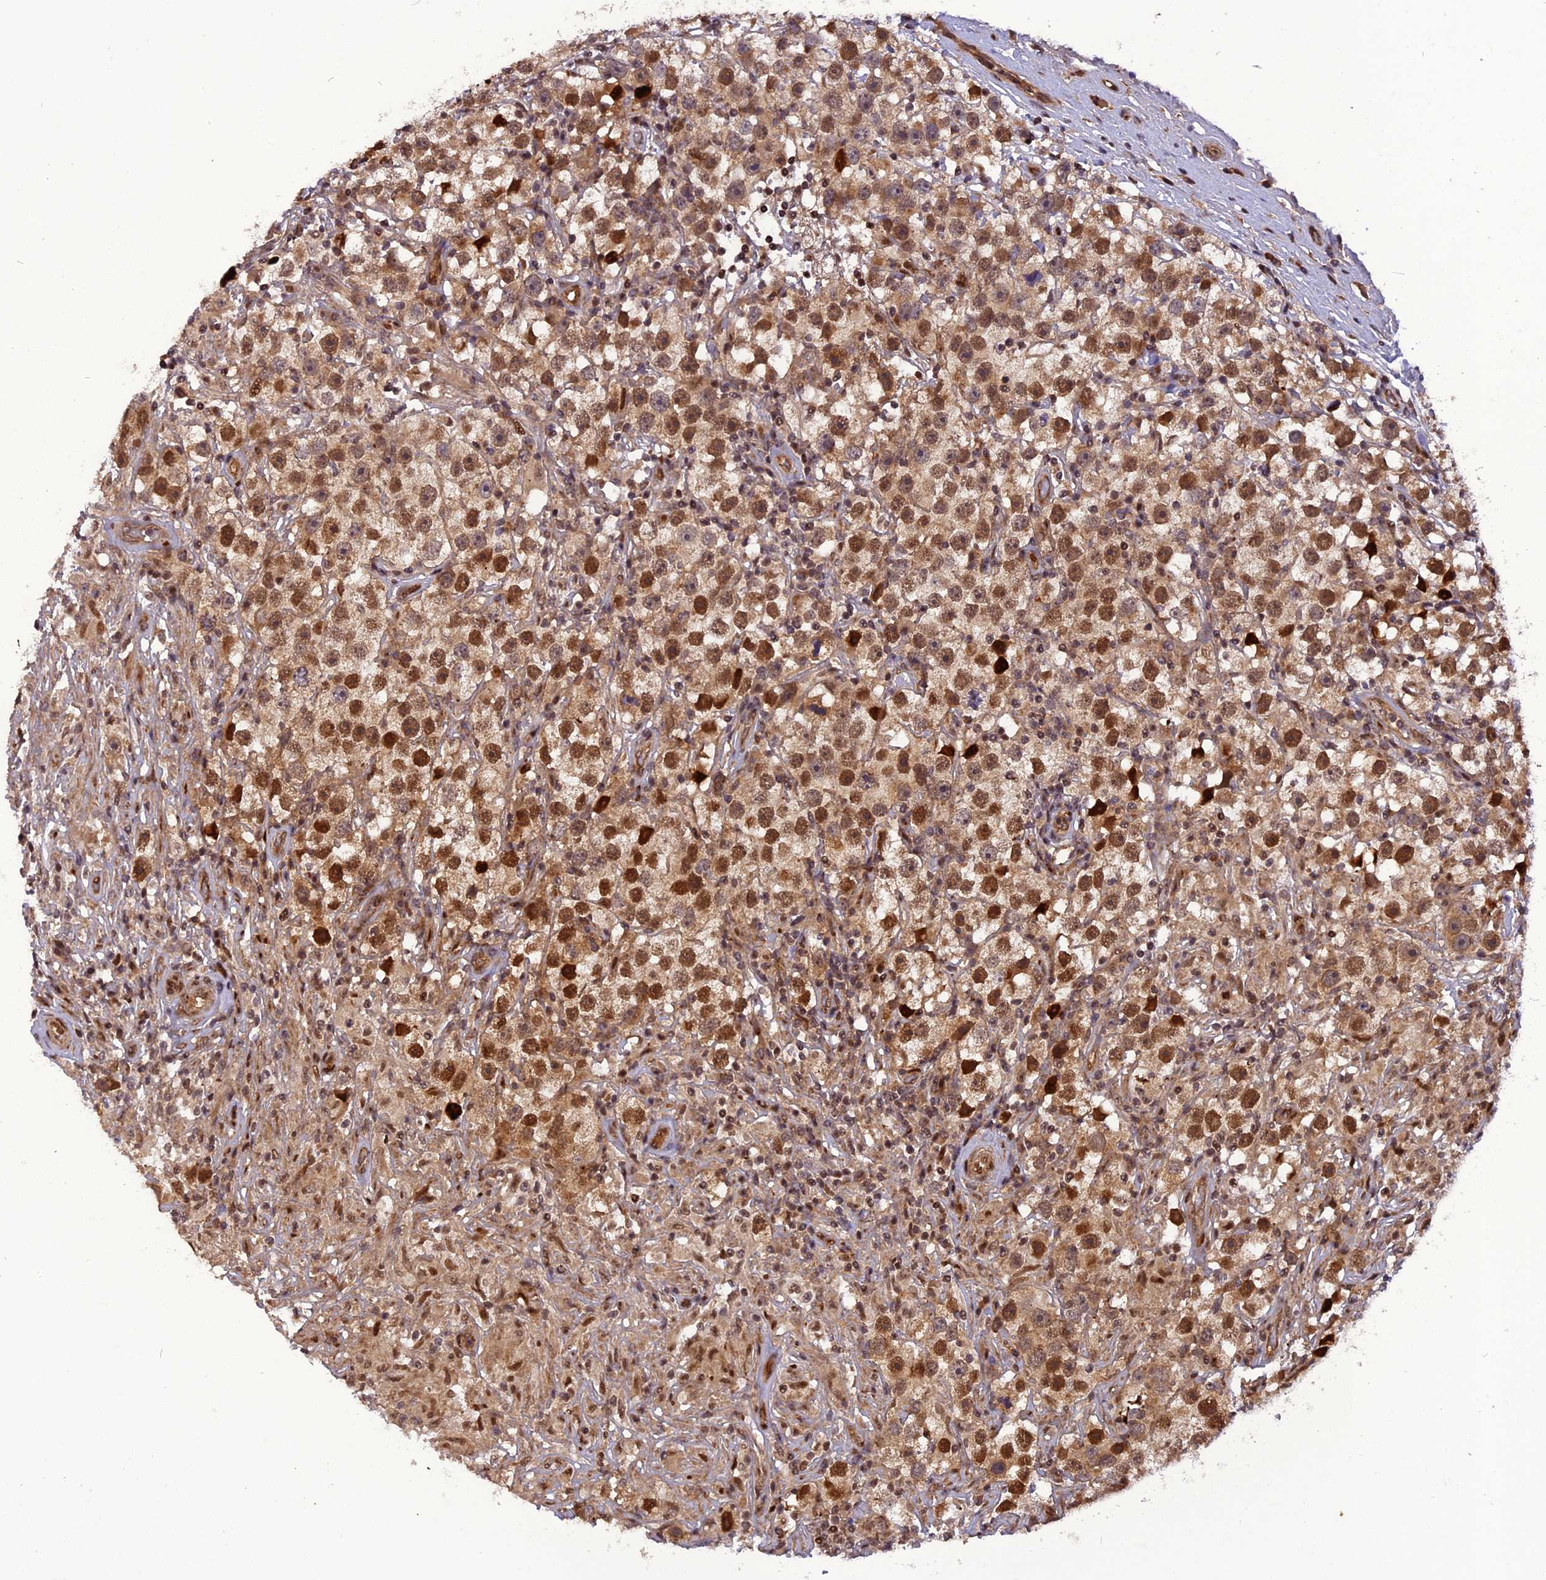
{"staining": {"intensity": "moderate", "quantity": ">75%", "location": "nuclear"}, "tissue": "testis cancer", "cell_type": "Tumor cells", "image_type": "cancer", "snomed": [{"axis": "morphology", "description": "Seminoma, NOS"}, {"axis": "topography", "description": "Testis"}], "caption": "IHC micrograph of testis cancer stained for a protein (brown), which shows medium levels of moderate nuclear staining in about >75% of tumor cells.", "gene": "MICALL1", "patient": {"sex": "male", "age": 49}}